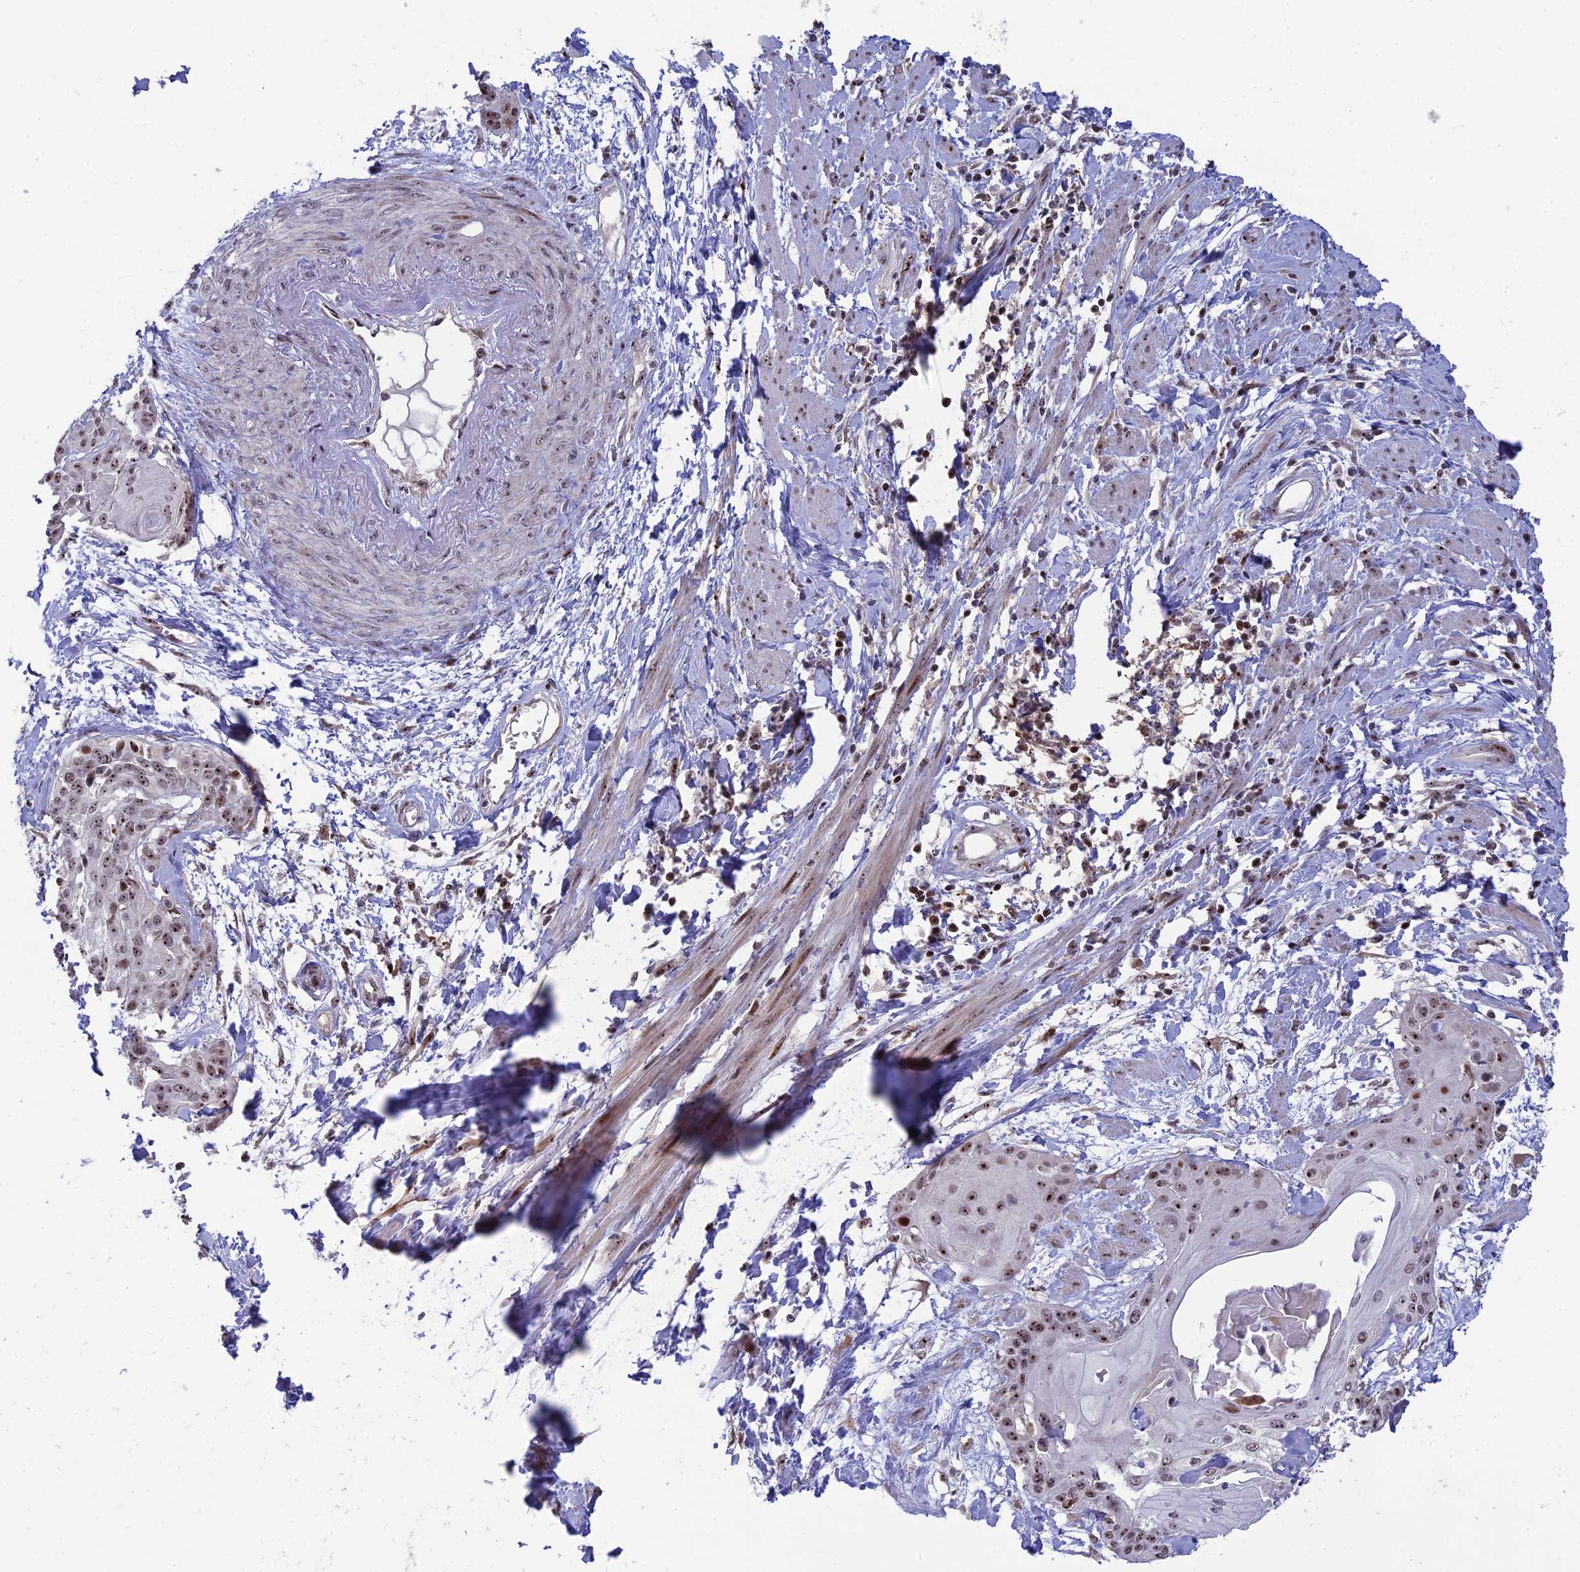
{"staining": {"intensity": "moderate", "quantity": ">75%", "location": "nuclear"}, "tissue": "cervical cancer", "cell_type": "Tumor cells", "image_type": "cancer", "snomed": [{"axis": "morphology", "description": "Squamous cell carcinoma, NOS"}, {"axis": "topography", "description": "Cervix"}], "caption": "The photomicrograph demonstrates immunohistochemical staining of squamous cell carcinoma (cervical). There is moderate nuclear staining is present in approximately >75% of tumor cells.", "gene": "FAM131A", "patient": {"sex": "female", "age": 57}}